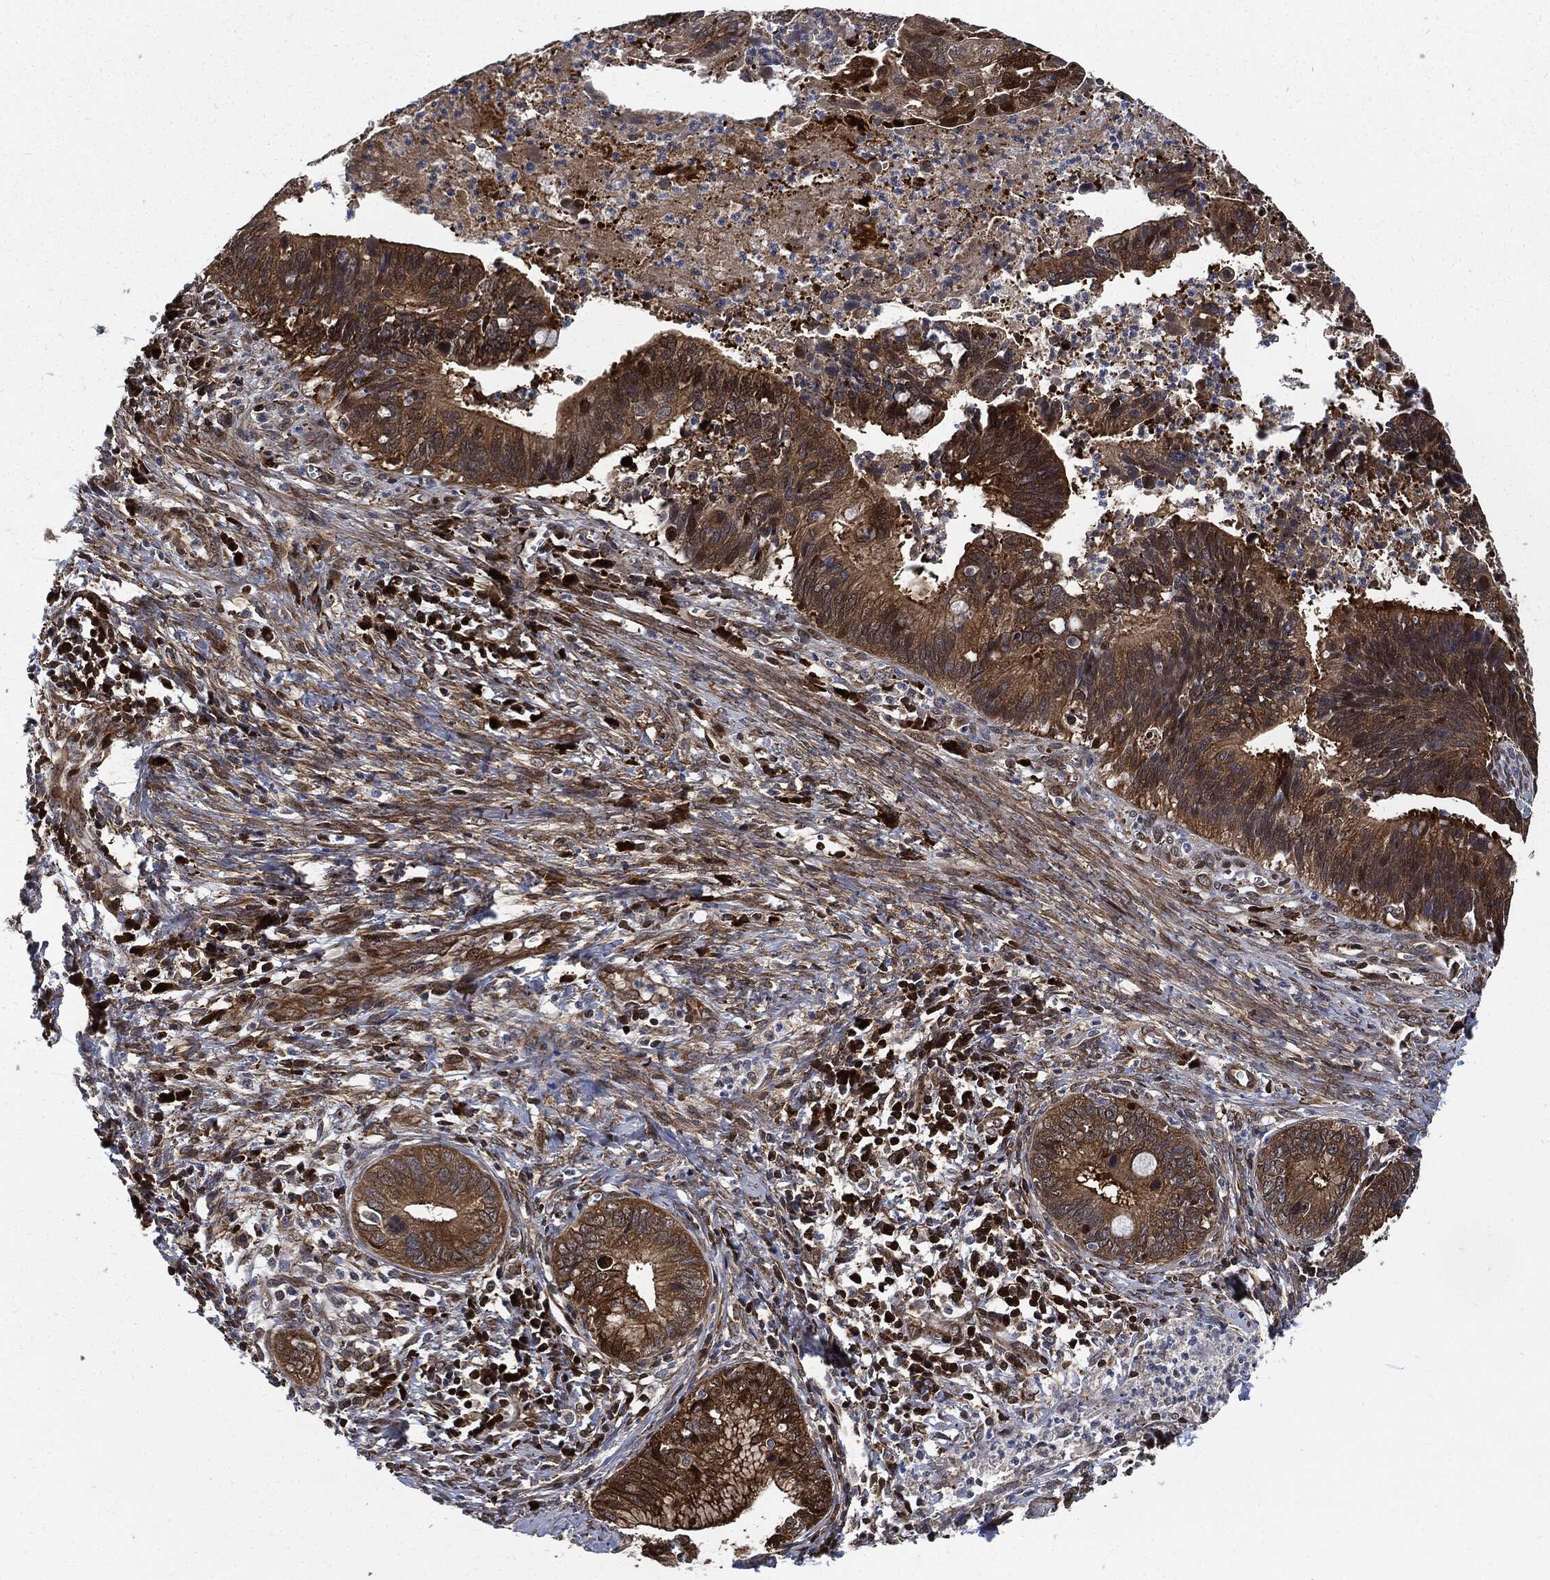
{"staining": {"intensity": "moderate", "quantity": "25%-75%", "location": "cytoplasmic/membranous"}, "tissue": "cervical cancer", "cell_type": "Tumor cells", "image_type": "cancer", "snomed": [{"axis": "morphology", "description": "Adenocarcinoma, NOS"}, {"axis": "topography", "description": "Cervix"}], "caption": "Cervical adenocarcinoma stained for a protein reveals moderate cytoplasmic/membranous positivity in tumor cells.", "gene": "PRDX2", "patient": {"sex": "female", "age": 42}}